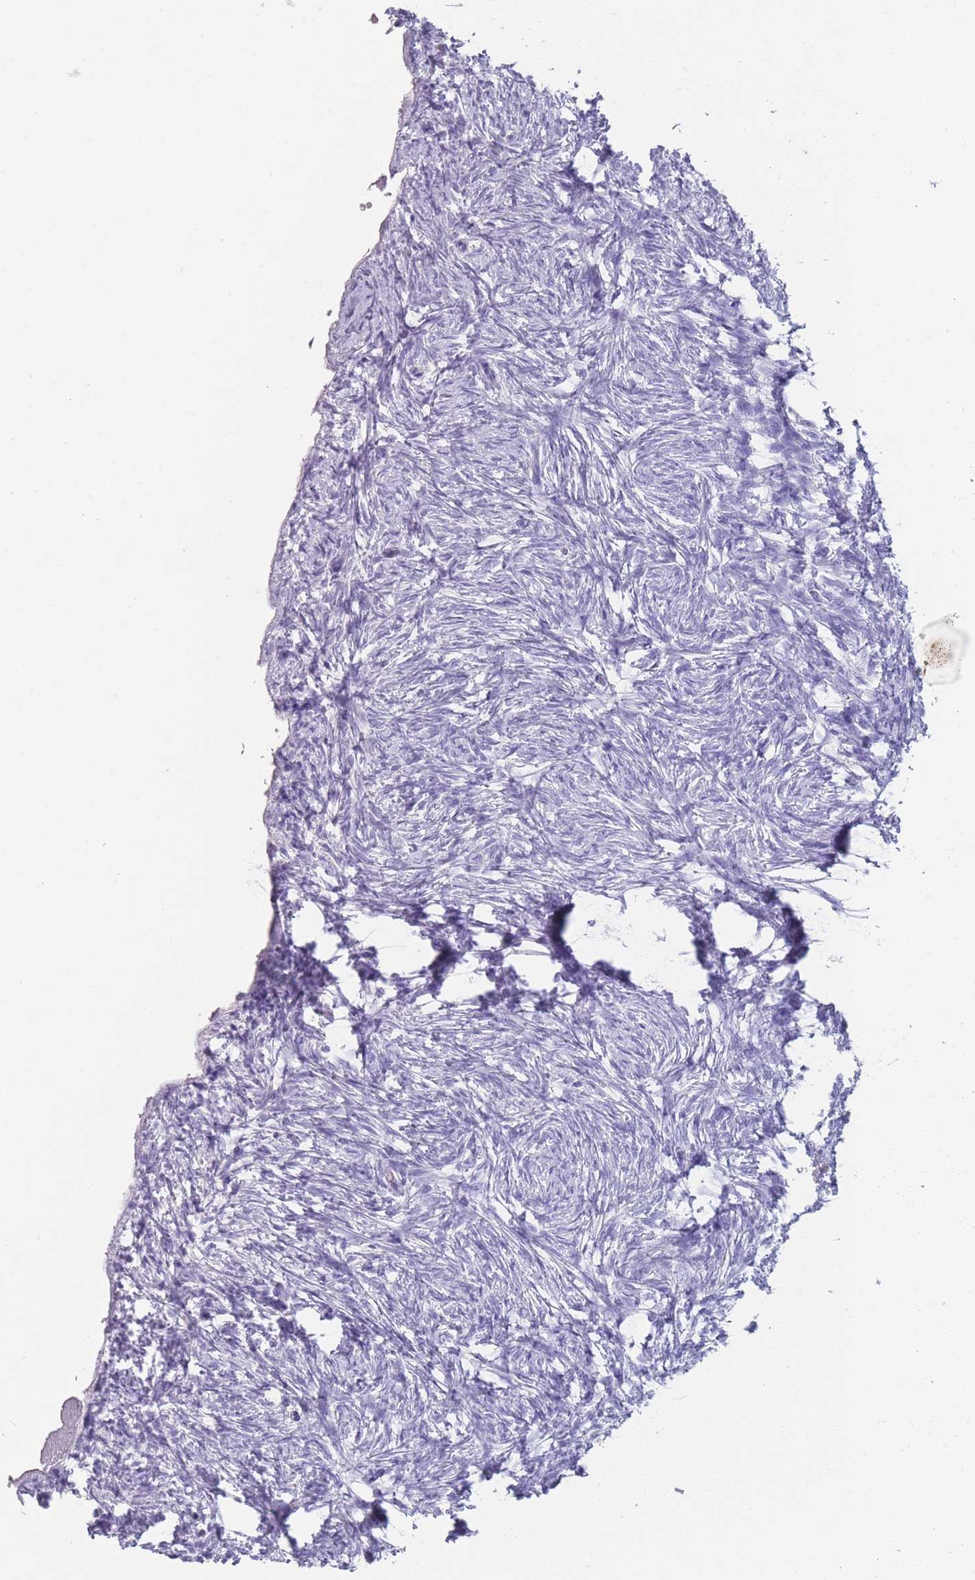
{"staining": {"intensity": "negative", "quantity": "none", "location": "none"}, "tissue": "ovary", "cell_type": "Follicle cells", "image_type": "normal", "snomed": [{"axis": "morphology", "description": "Normal tissue, NOS"}, {"axis": "topography", "description": "Ovary"}], "caption": "This image is of benign ovary stained with immunohistochemistry to label a protein in brown with the nuclei are counter-stained blue. There is no staining in follicle cells.", "gene": "RHBG", "patient": {"sex": "female", "age": 51}}